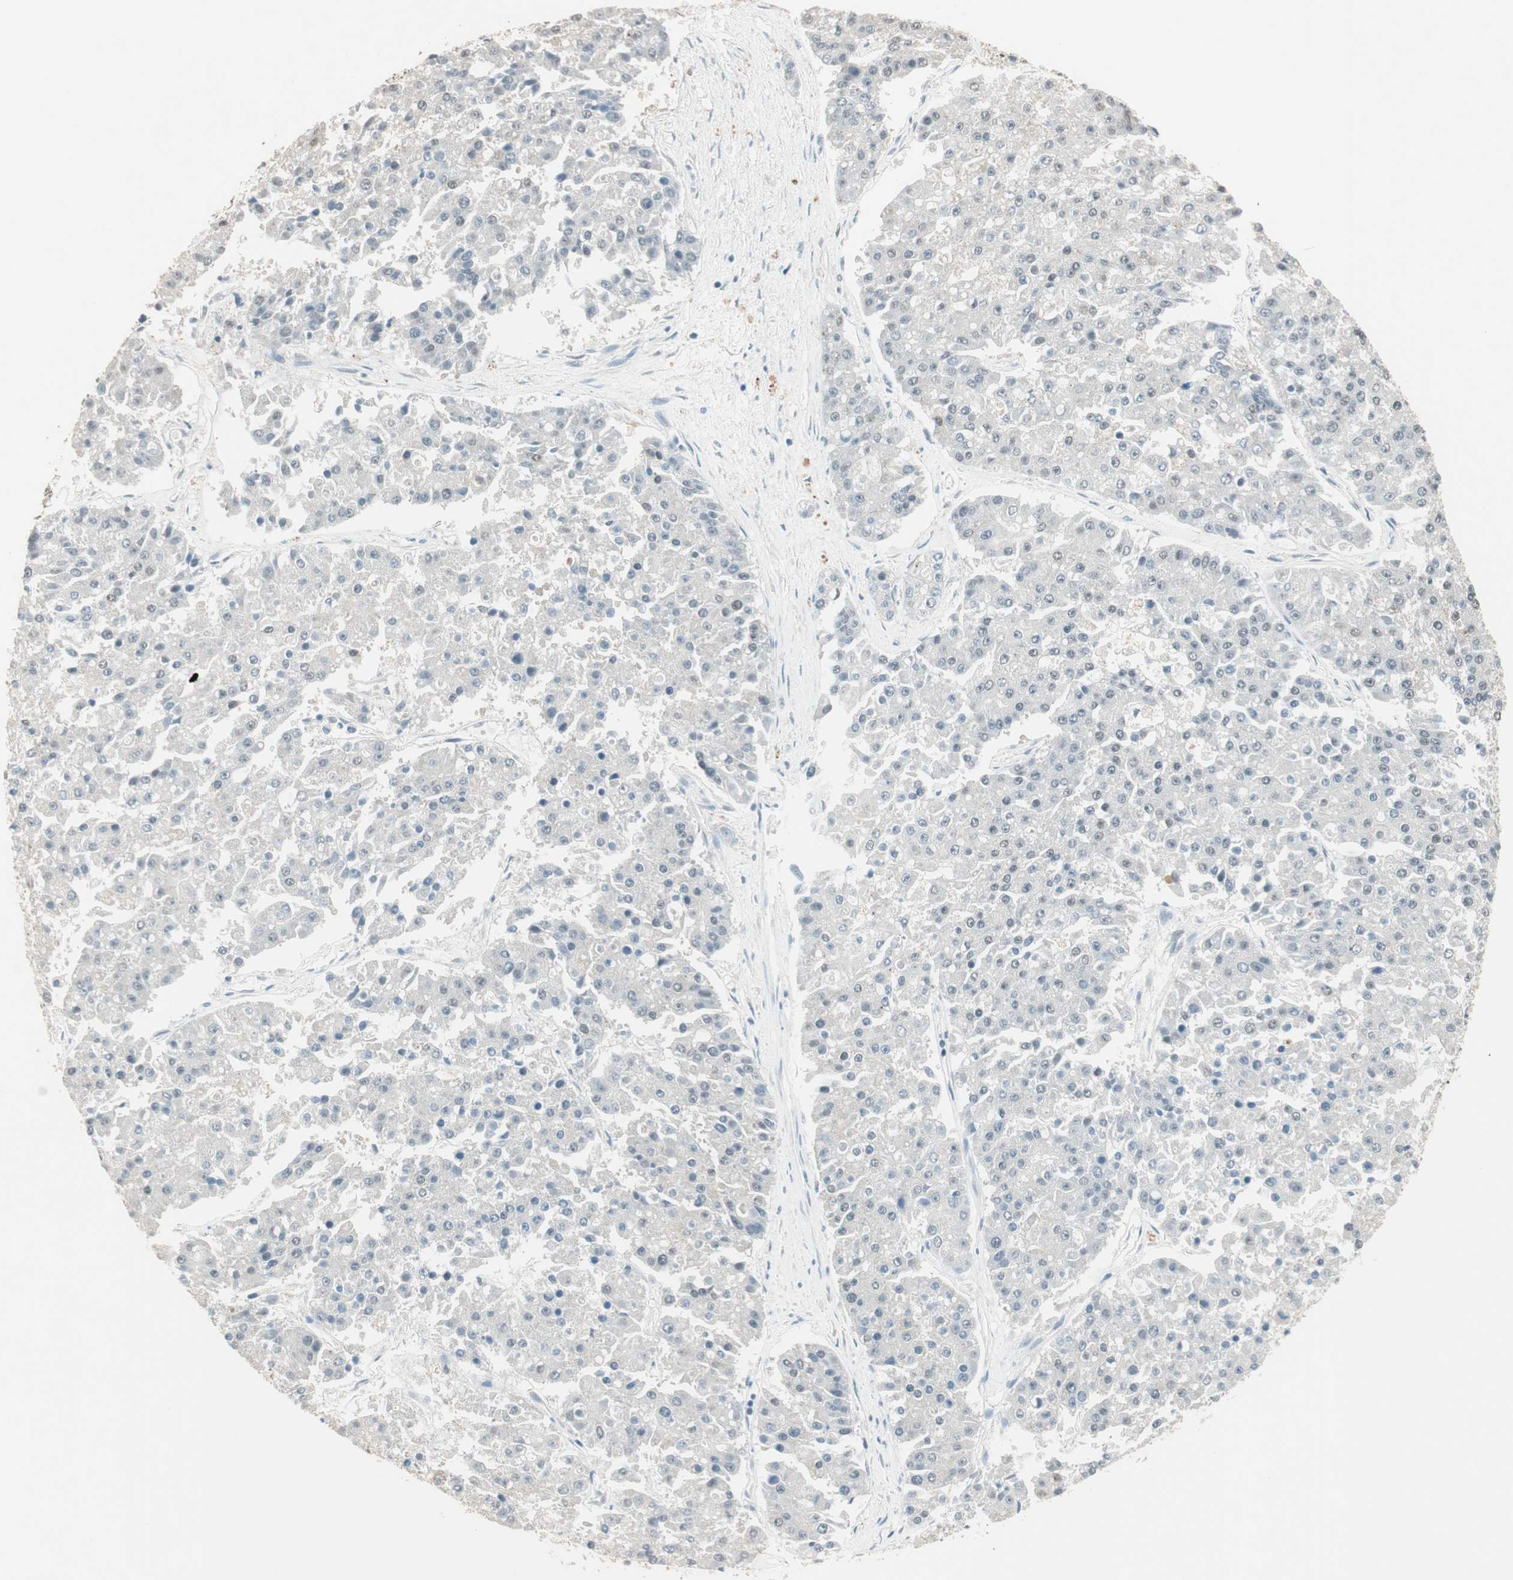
{"staining": {"intensity": "negative", "quantity": "none", "location": "none"}, "tissue": "pancreatic cancer", "cell_type": "Tumor cells", "image_type": "cancer", "snomed": [{"axis": "morphology", "description": "Adenocarcinoma, NOS"}, {"axis": "topography", "description": "Pancreas"}], "caption": "IHC of adenocarcinoma (pancreatic) exhibits no positivity in tumor cells.", "gene": "USP5", "patient": {"sex": "male", "age": 50}}